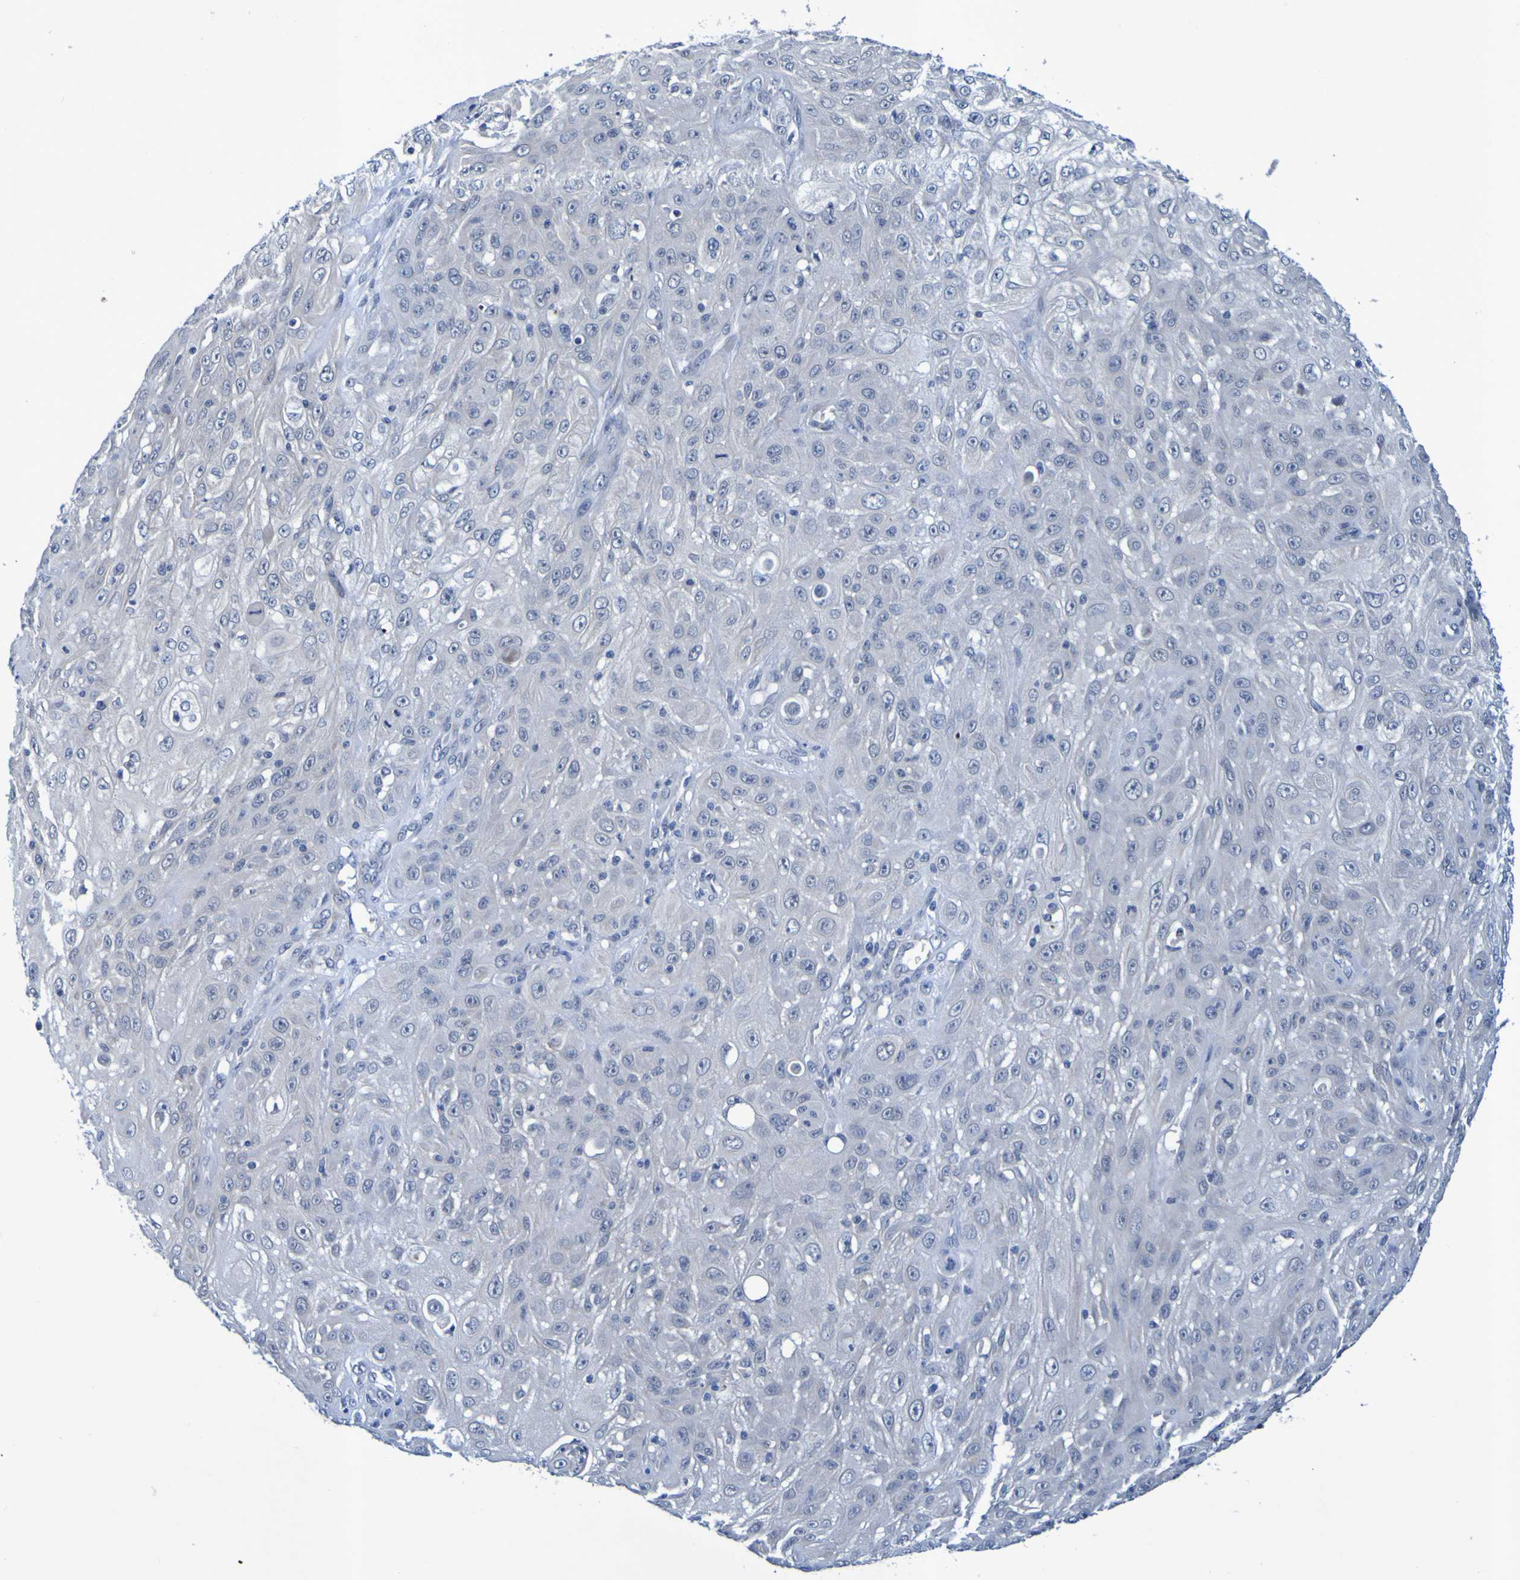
{"staining": {"intensity": "negative", "quantity": "none", "location": "none"}, "tissue": "skin cancer", "cell_type": "Tumor cells", "image_type": "cancer", "snomed": [{"axis": "morphology", "description": "Squamous cell carcinoma, NOS"}, {"axis": "topography", "description": "Skin"}], "caption": "This is an immunohistochemistry histopathology image of squamous cell carcinoma (skin). There is no expression in tumor cells.", "gene": "VMA21", "patient": {"sex": "male", "age": 75}}